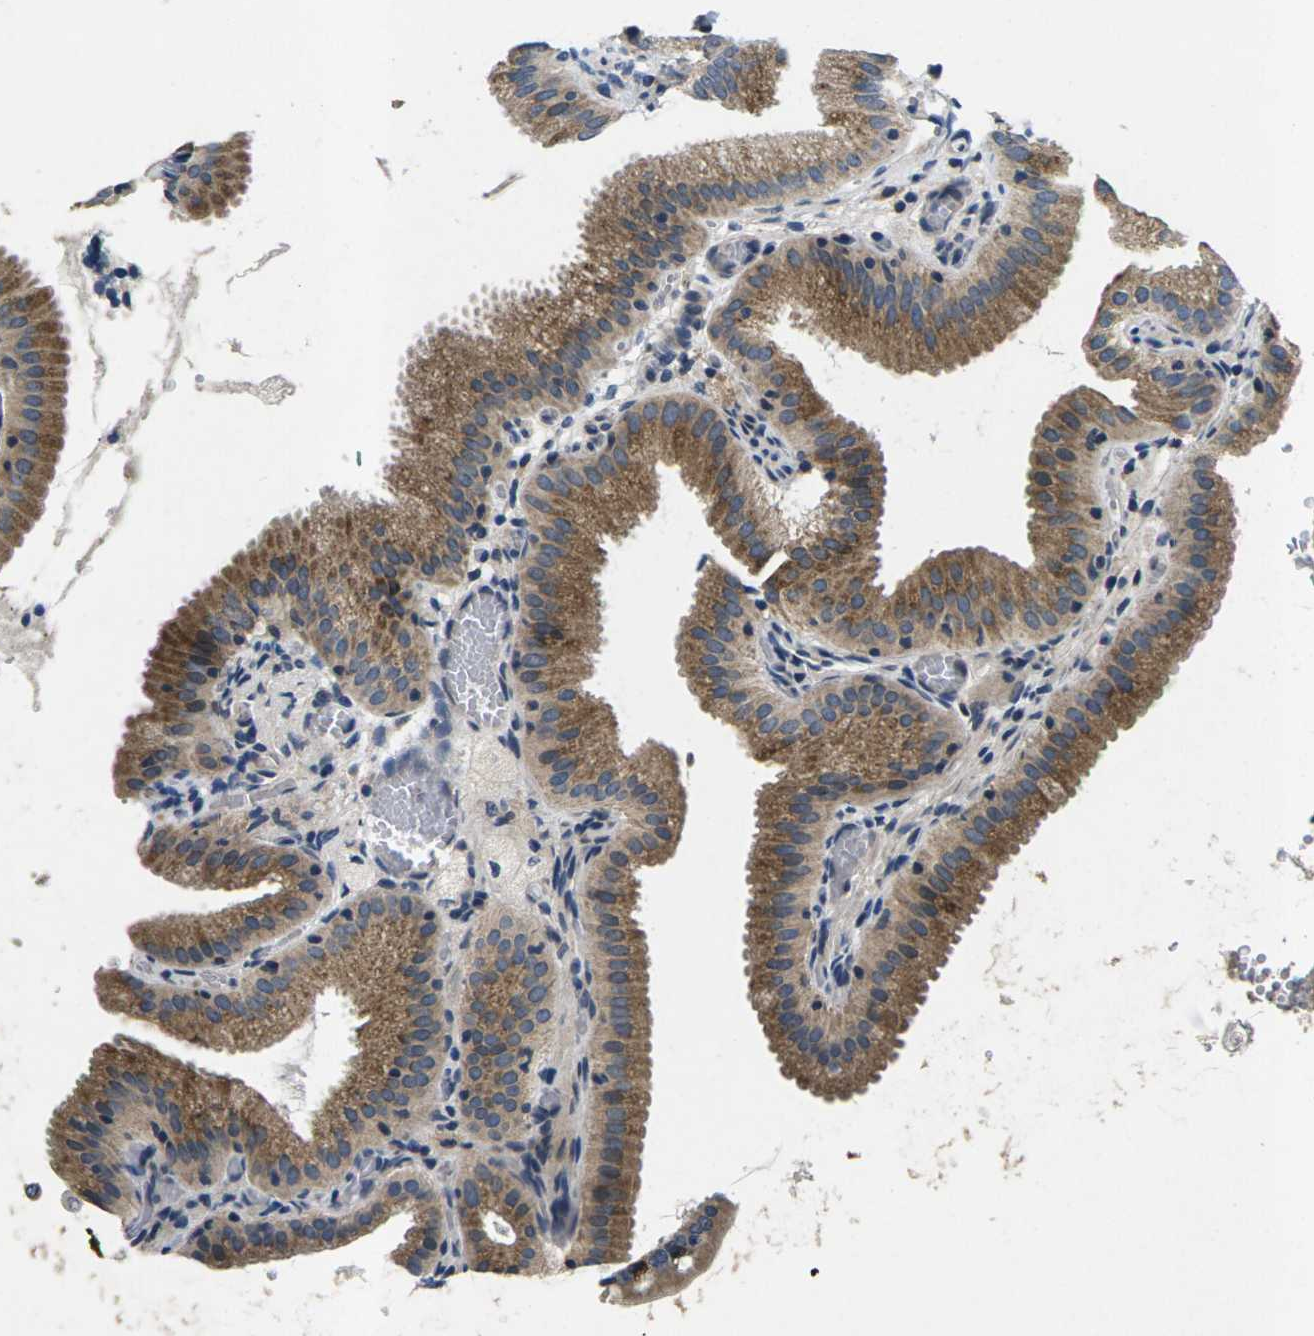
{"staining": {"intensity": "moderate", "quantity": ">75%", "location": "cytoplasmic/membranous"}, "tissue": "gallbladder", "cell_type": "Glandular cells", "image_type": "normal", "snomed": [{"axis": "morphology", "description": "Normal tissue, NOS"}, {"axis": "topography", "description": "Gallbladder"}], "caption": "Protein expression analysis of normal human gallbladder reveals moderate cytoplasmic/membranous expression in approximately >75% of glandular cells.", "gene": "ERGIC3", "patient": {"sex": "male", "age": 54}}